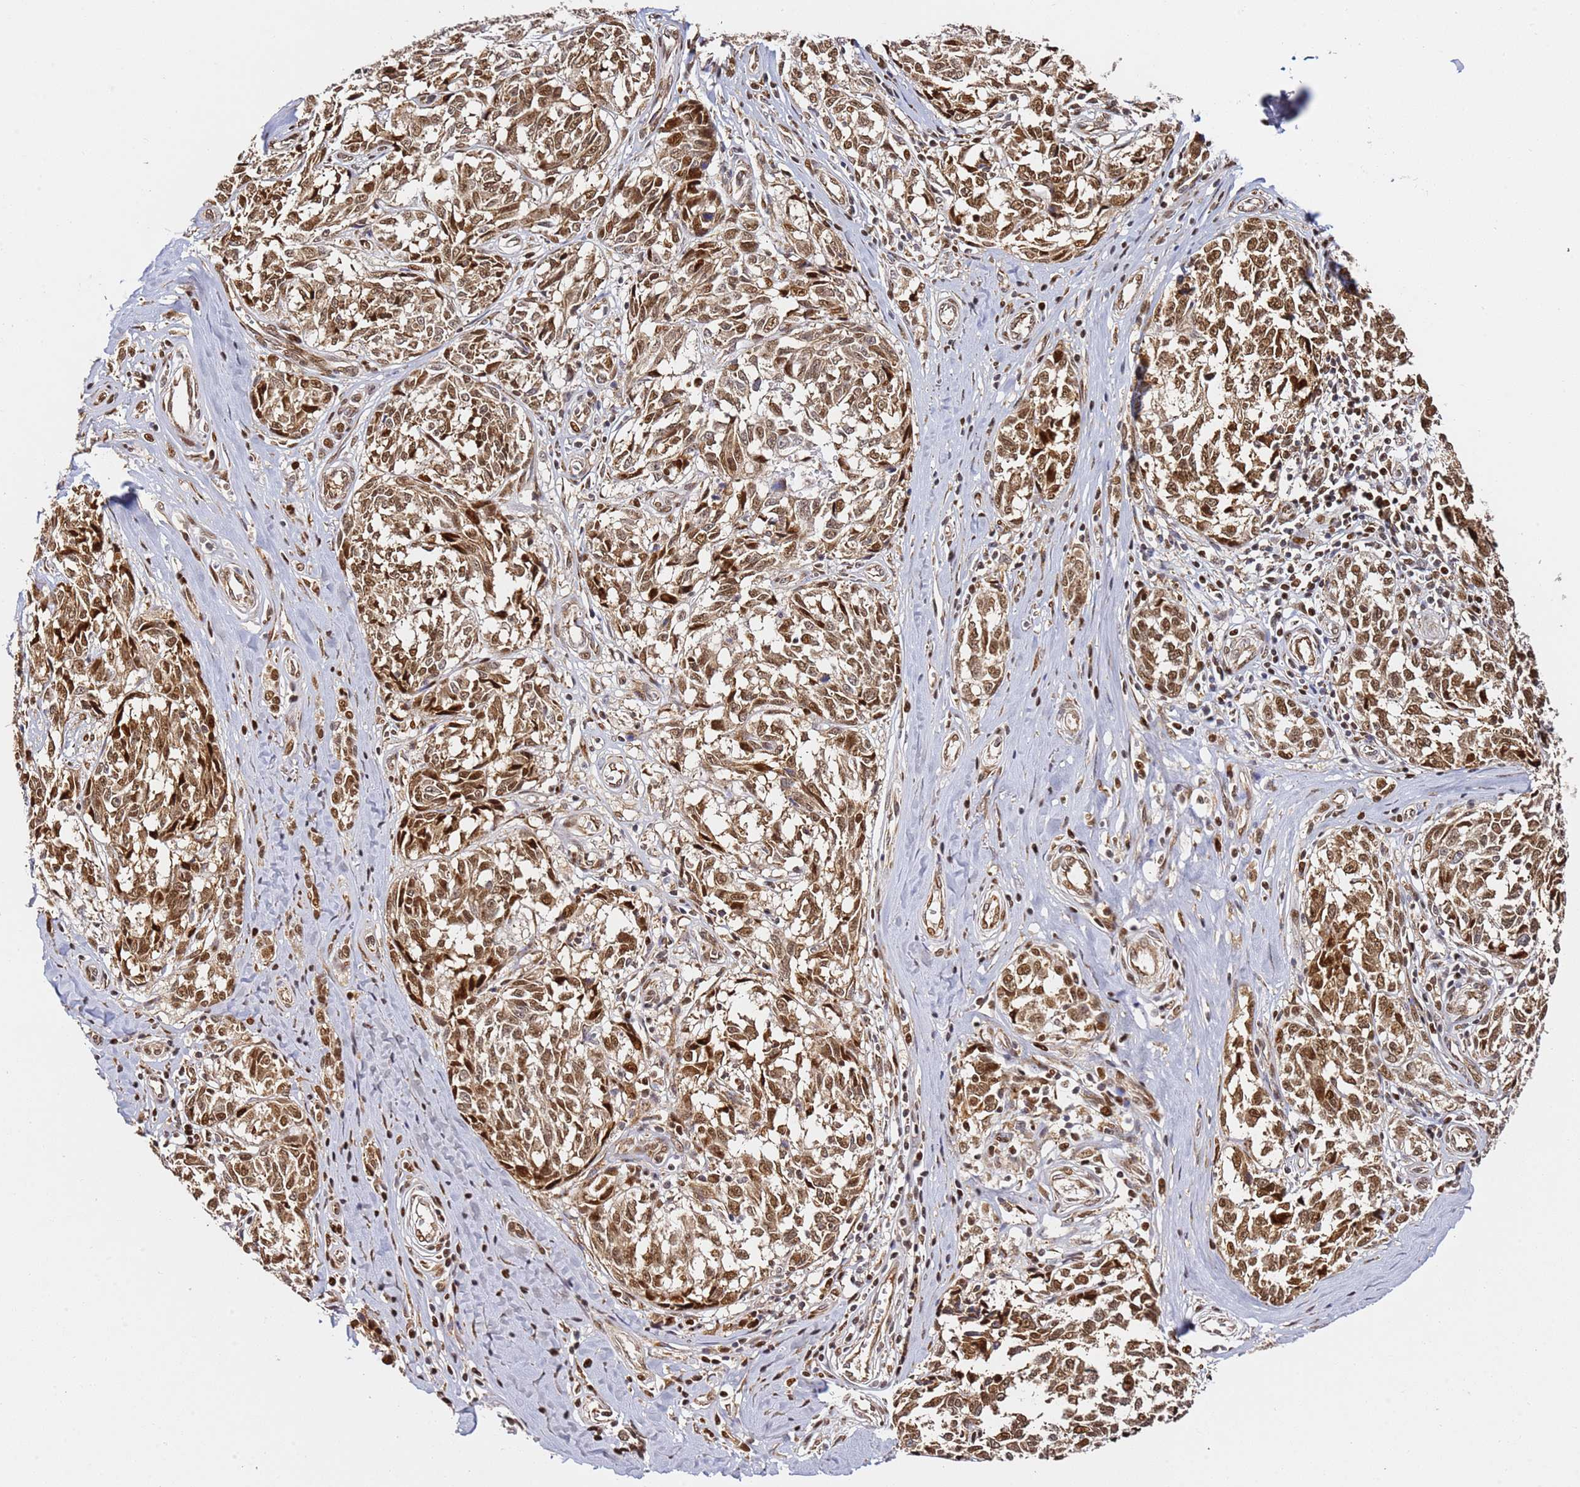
{"staining": {"intensity": "moderate", "quantity": ">75%", "location": "cytoplasmic/membranous,nuclear"}, "tissue": "melanoma", "cell_type": "Tumor cells", "image_type": "cancer", "snomed": [{"axis": "morphology", "description": "Normal tissue, NOS"}, {"axis": "morphology", "description": "Malignant melanoma, NOS"}, {"axis": "topography", "description": "Skin"}], "caption": "The image shows immunohistochemical staining of malignant melanoma. There is moderate cytoplasmic/membranous and nuclear positivity is present in about >75% of tumor cells. Using DAB (3,3'-diaminobenzidine) (brown) and hematoxylin (blue) stains, captured at high magnification using brightfield microscopy.", "gene": "SMOX", "patient": {"sex": "female", "age": 64}}